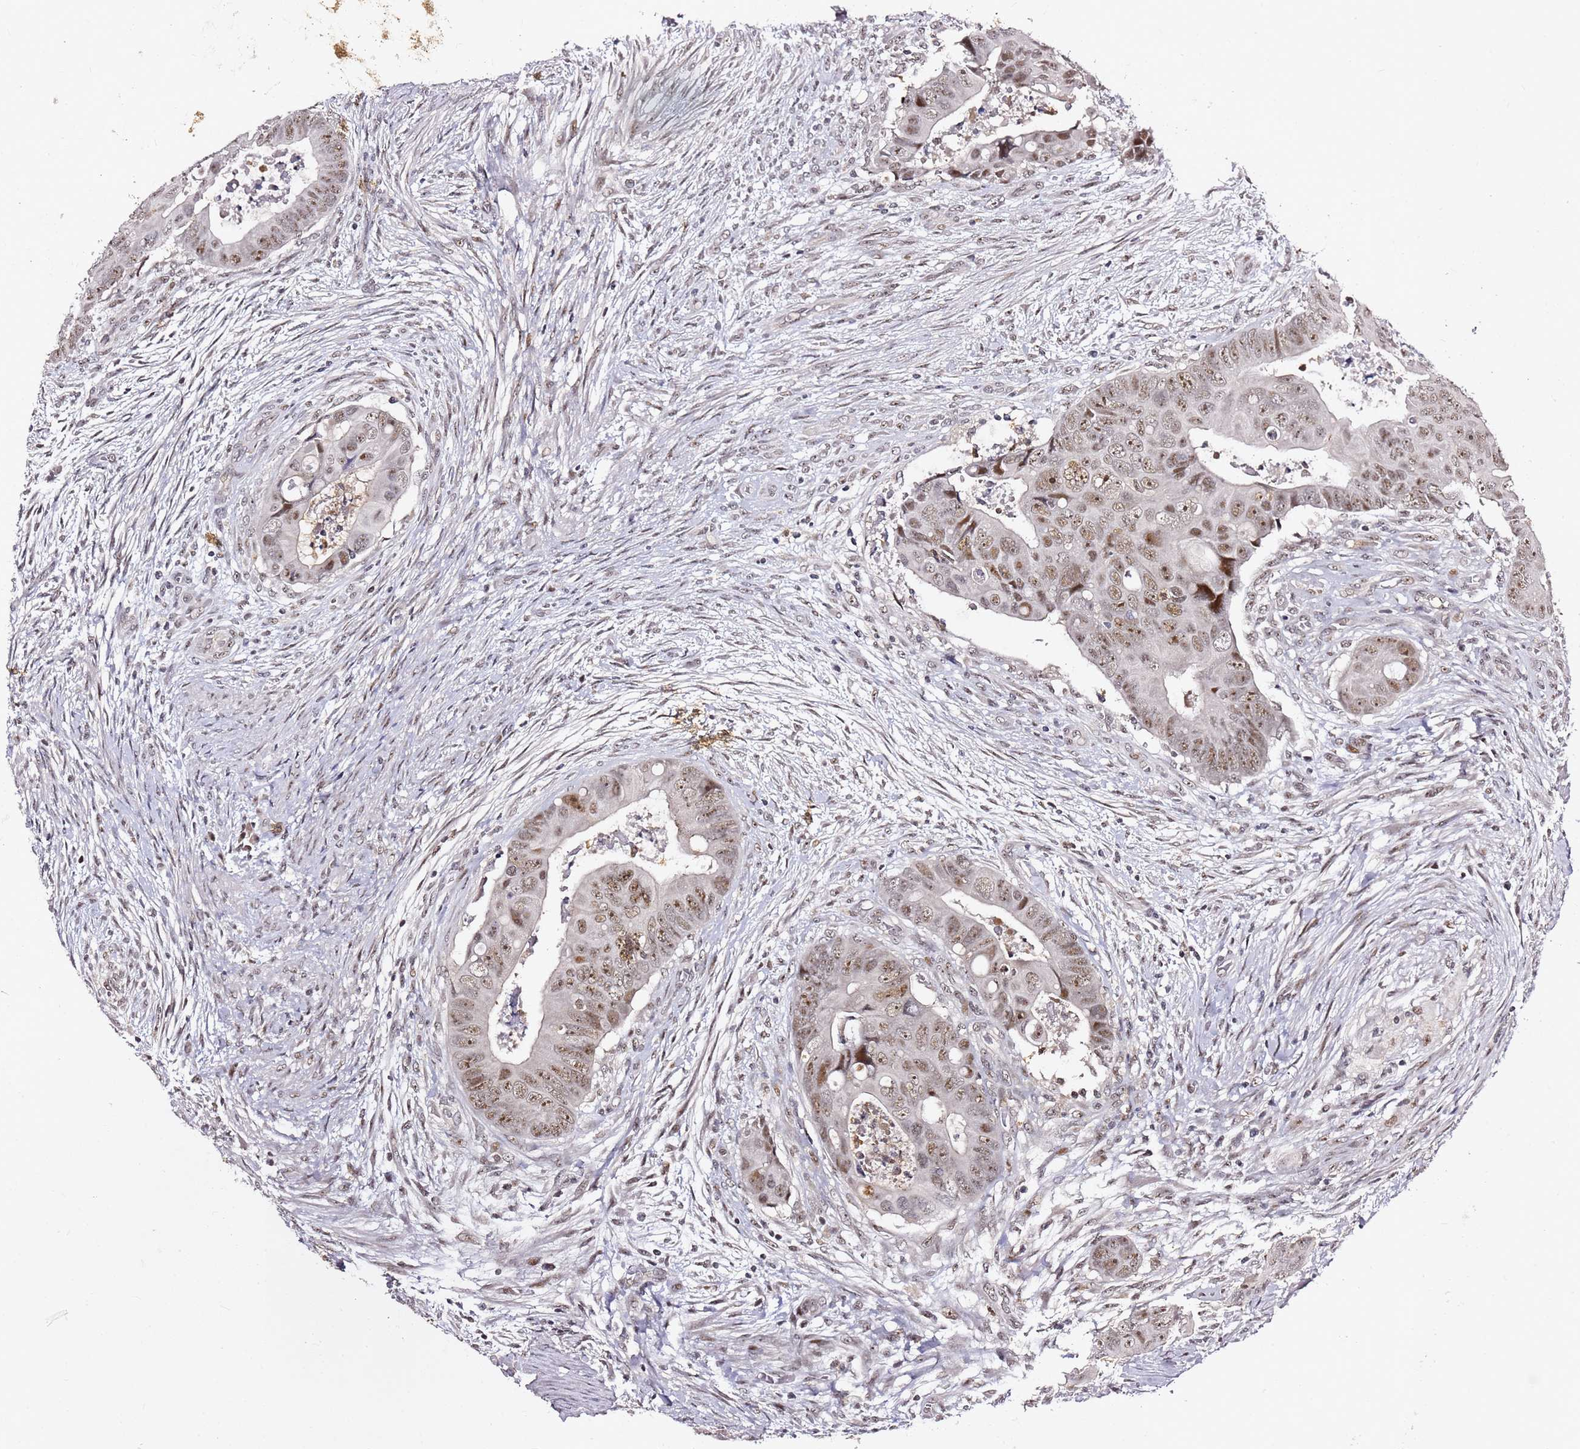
{"staining": {"intensity": "moderate", "quantity": ">75%", "location": "nuclear"}, "tissue": "colorectal cancer", "cell_type": "Tumor cells", "image_type": "cancer", "snomed": [{"axis": "morphology", "description": "Adenocarcinoma, NOS"}, {"axis": "topography", "description": "Rectum"}], "caption": "Immunohistochemistry (IHC) (DAB) staining of human adenocarcinoma (colorectal) reveals moderate nuclear protein positivity in approximately >75% of tumor cells. The staining was performed using DAB, with brown indicating positive protein expression. Nuclei are stained blue with hematoxylin.", "gene": "FCF1", "patient": {"sex": "female", "age": 78}}